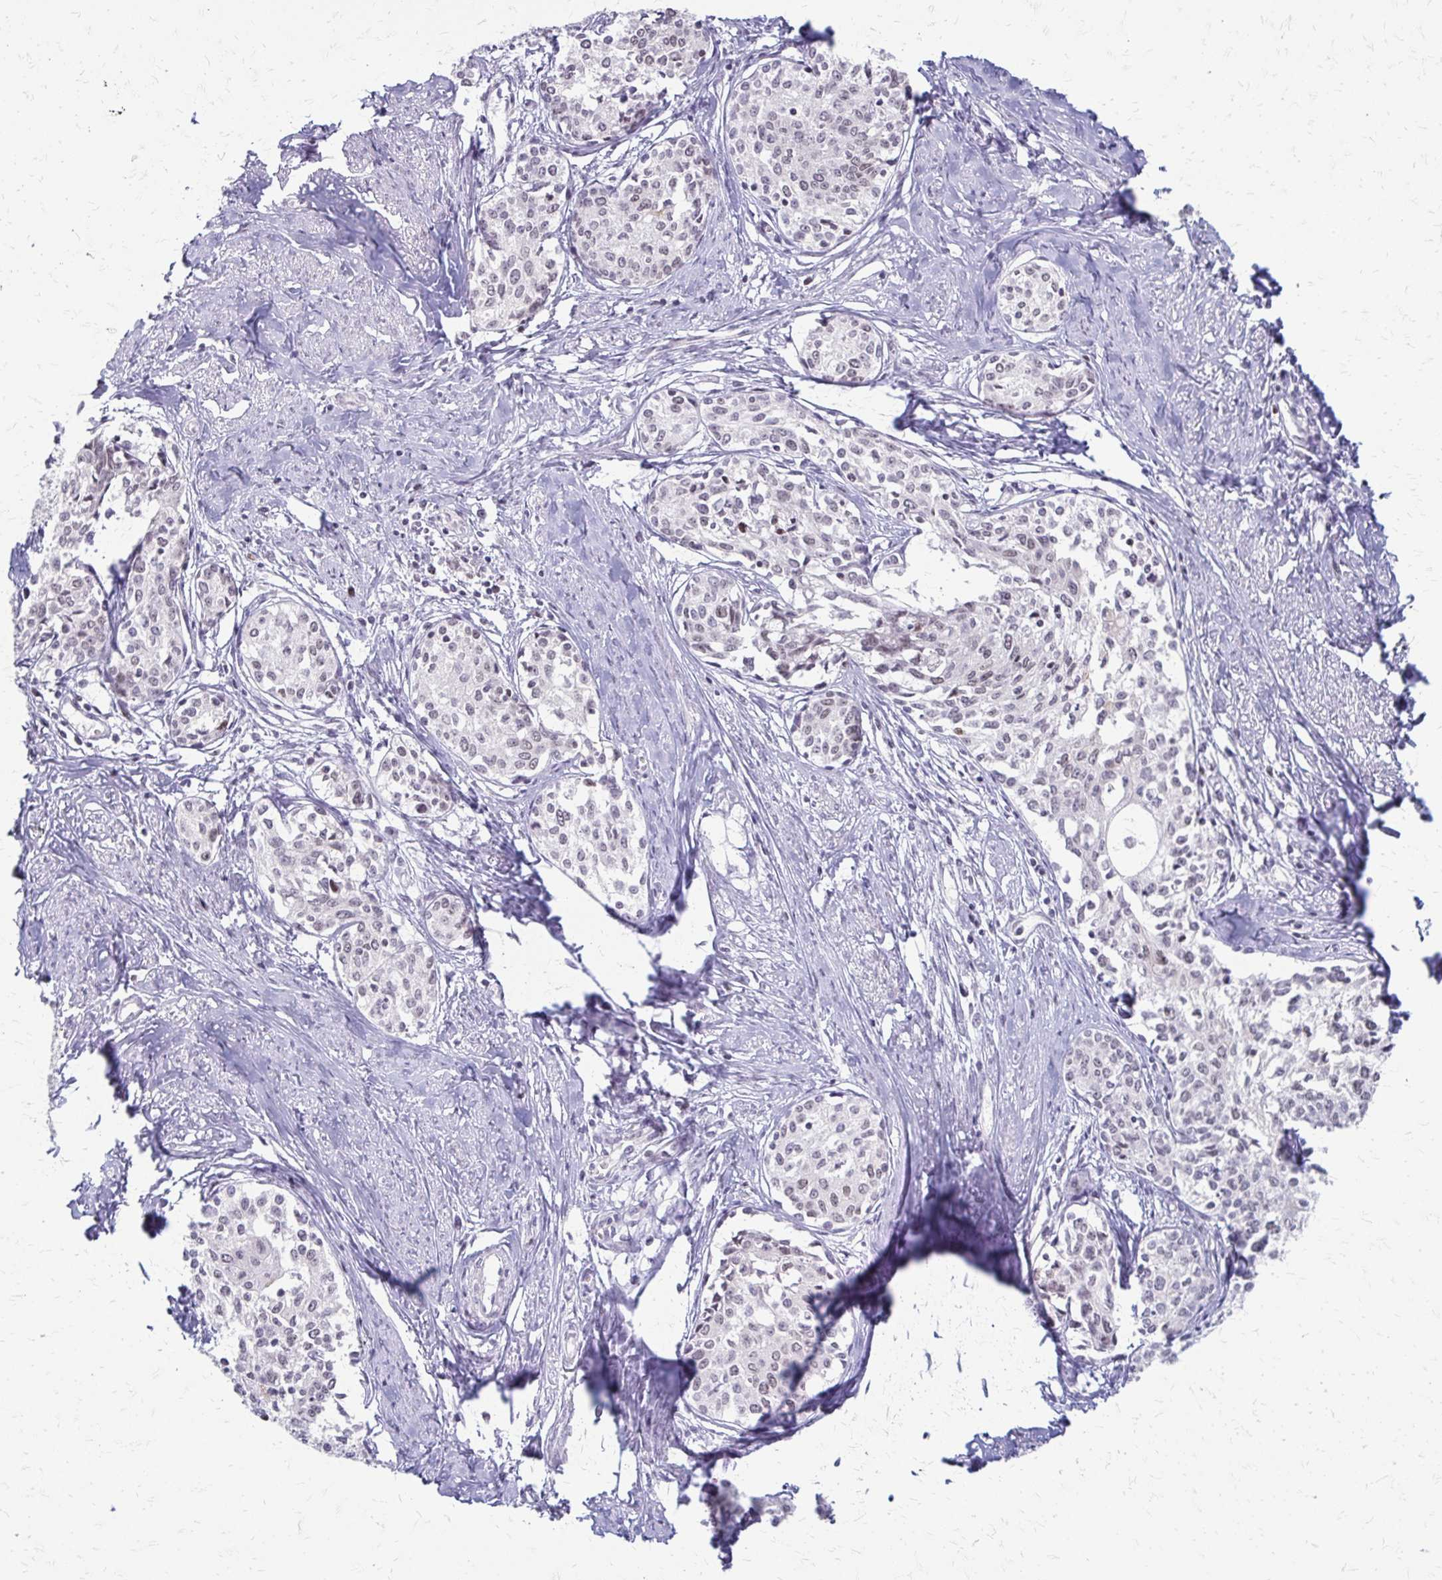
{"staining": {"intensity": "weak", "quantity": "<25%", "location": "nuclear"}, "tissue": "cervical cancer", "cell_type": "Tumor cells", "image_type": "cancer", "snomed": [{"axis": "morphology", "description": "Squamous cell carcinoma, NOS"}, {"axis": "morphology", "description": "Adenocarcinoma, NOS"}, {"axis": "topography", "description": "Cervix"}], "caption": "DAB (3,3'-diaminobenzidine) immunohistochemical staining of human cervical cancer reveals no significant staining in tumor cells.", "gene": "EED", "patient": {"sex": "female", "age": 52}}